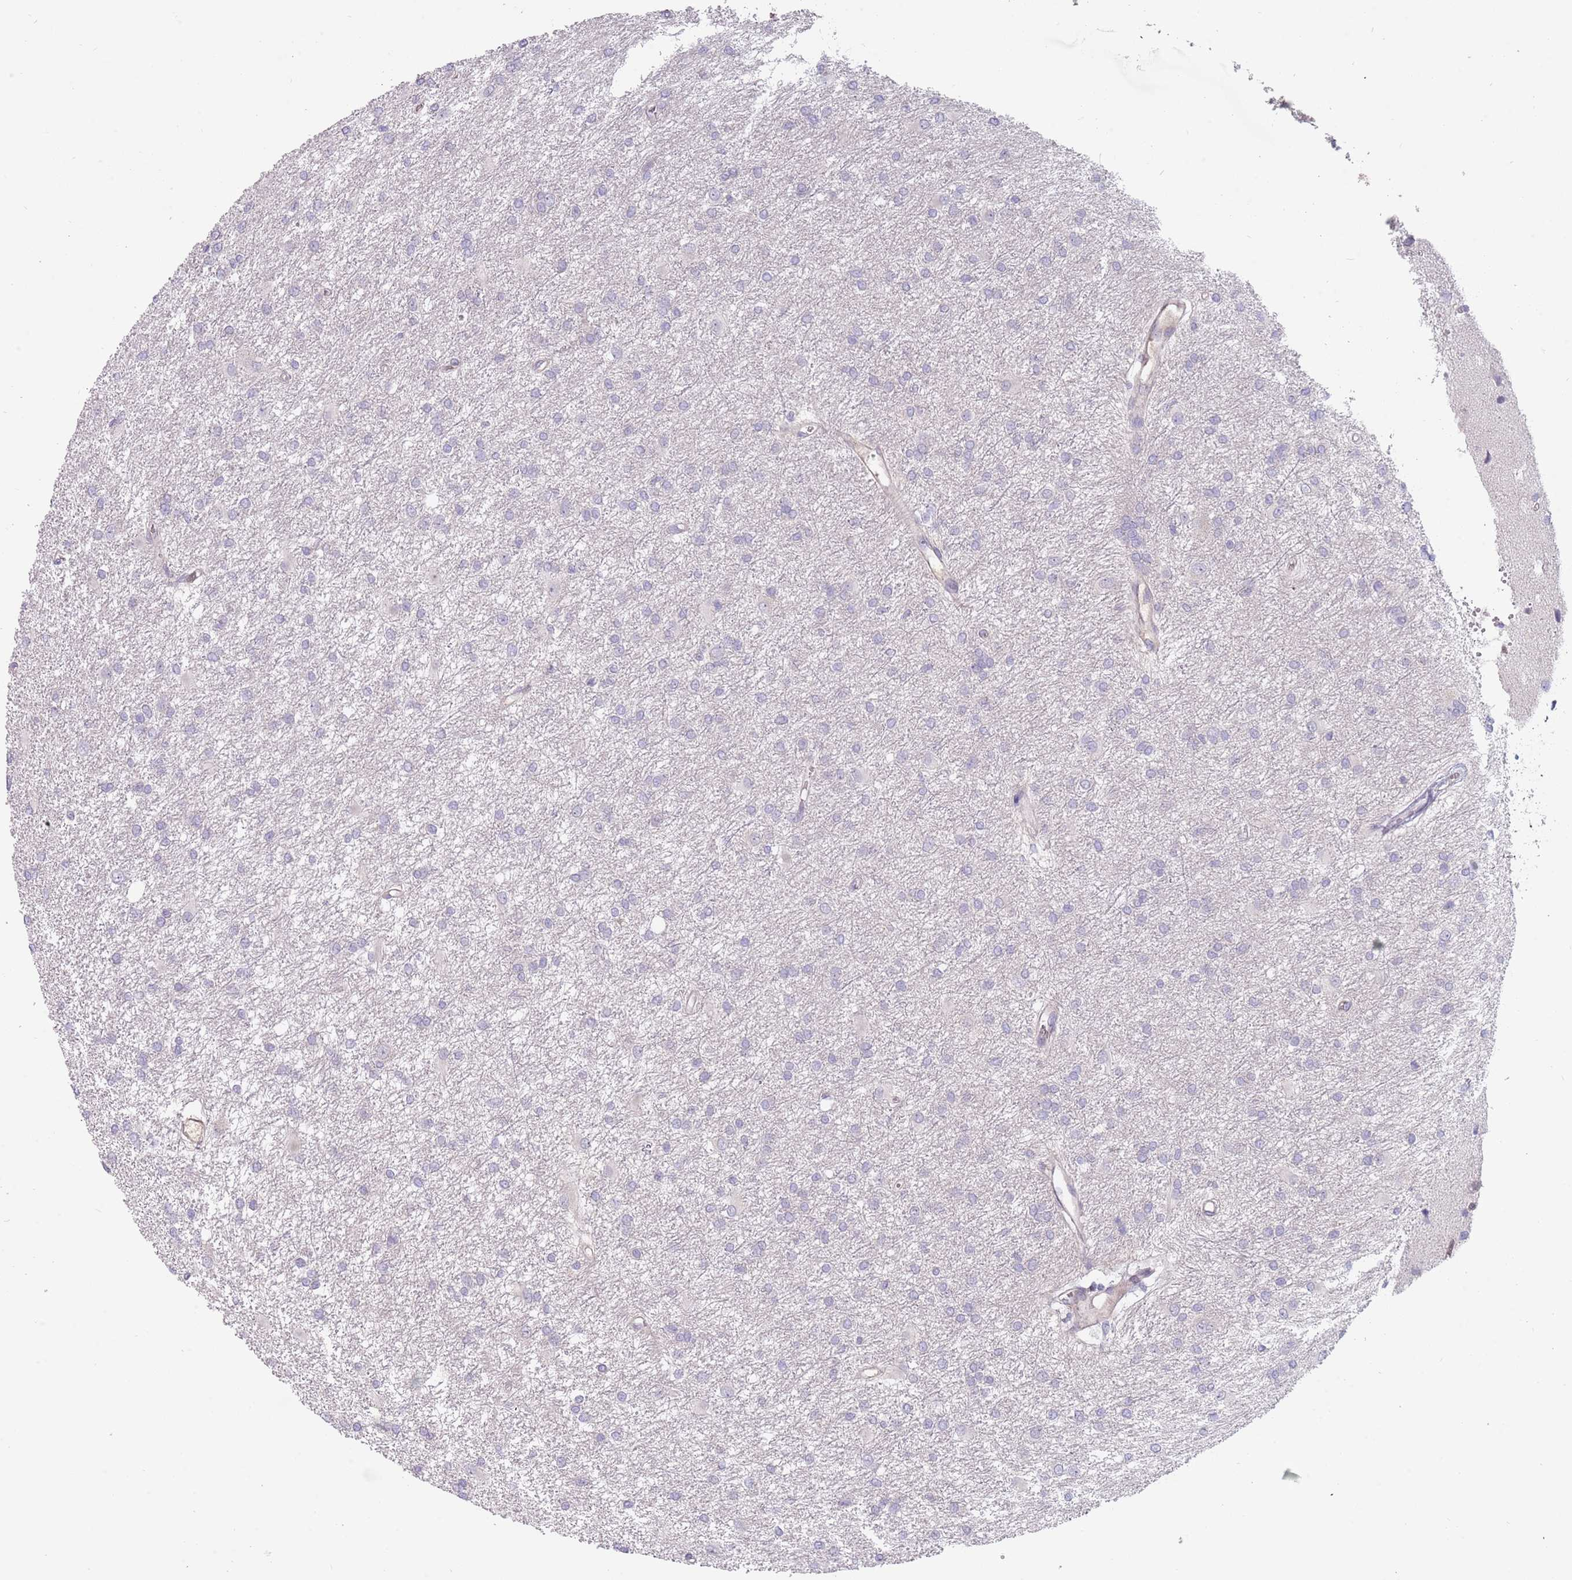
{"staining": {"intensity": "negative", "quantity": "none", "location": "none"}, "tissue": "glioma", "cell_type": "Tumor cells", "image_type": "cancer", "snomed": [{"axis": "morphology", "description": "Glioma, malignant, High grade"}, {"axis": "topography", "description": "Brain"}], "caption": "Immunohistochemistry of glioma reveals no positivity in tumor cells.", "gene": "DDX4", "patient": {"sex": "female", "age": 50}}